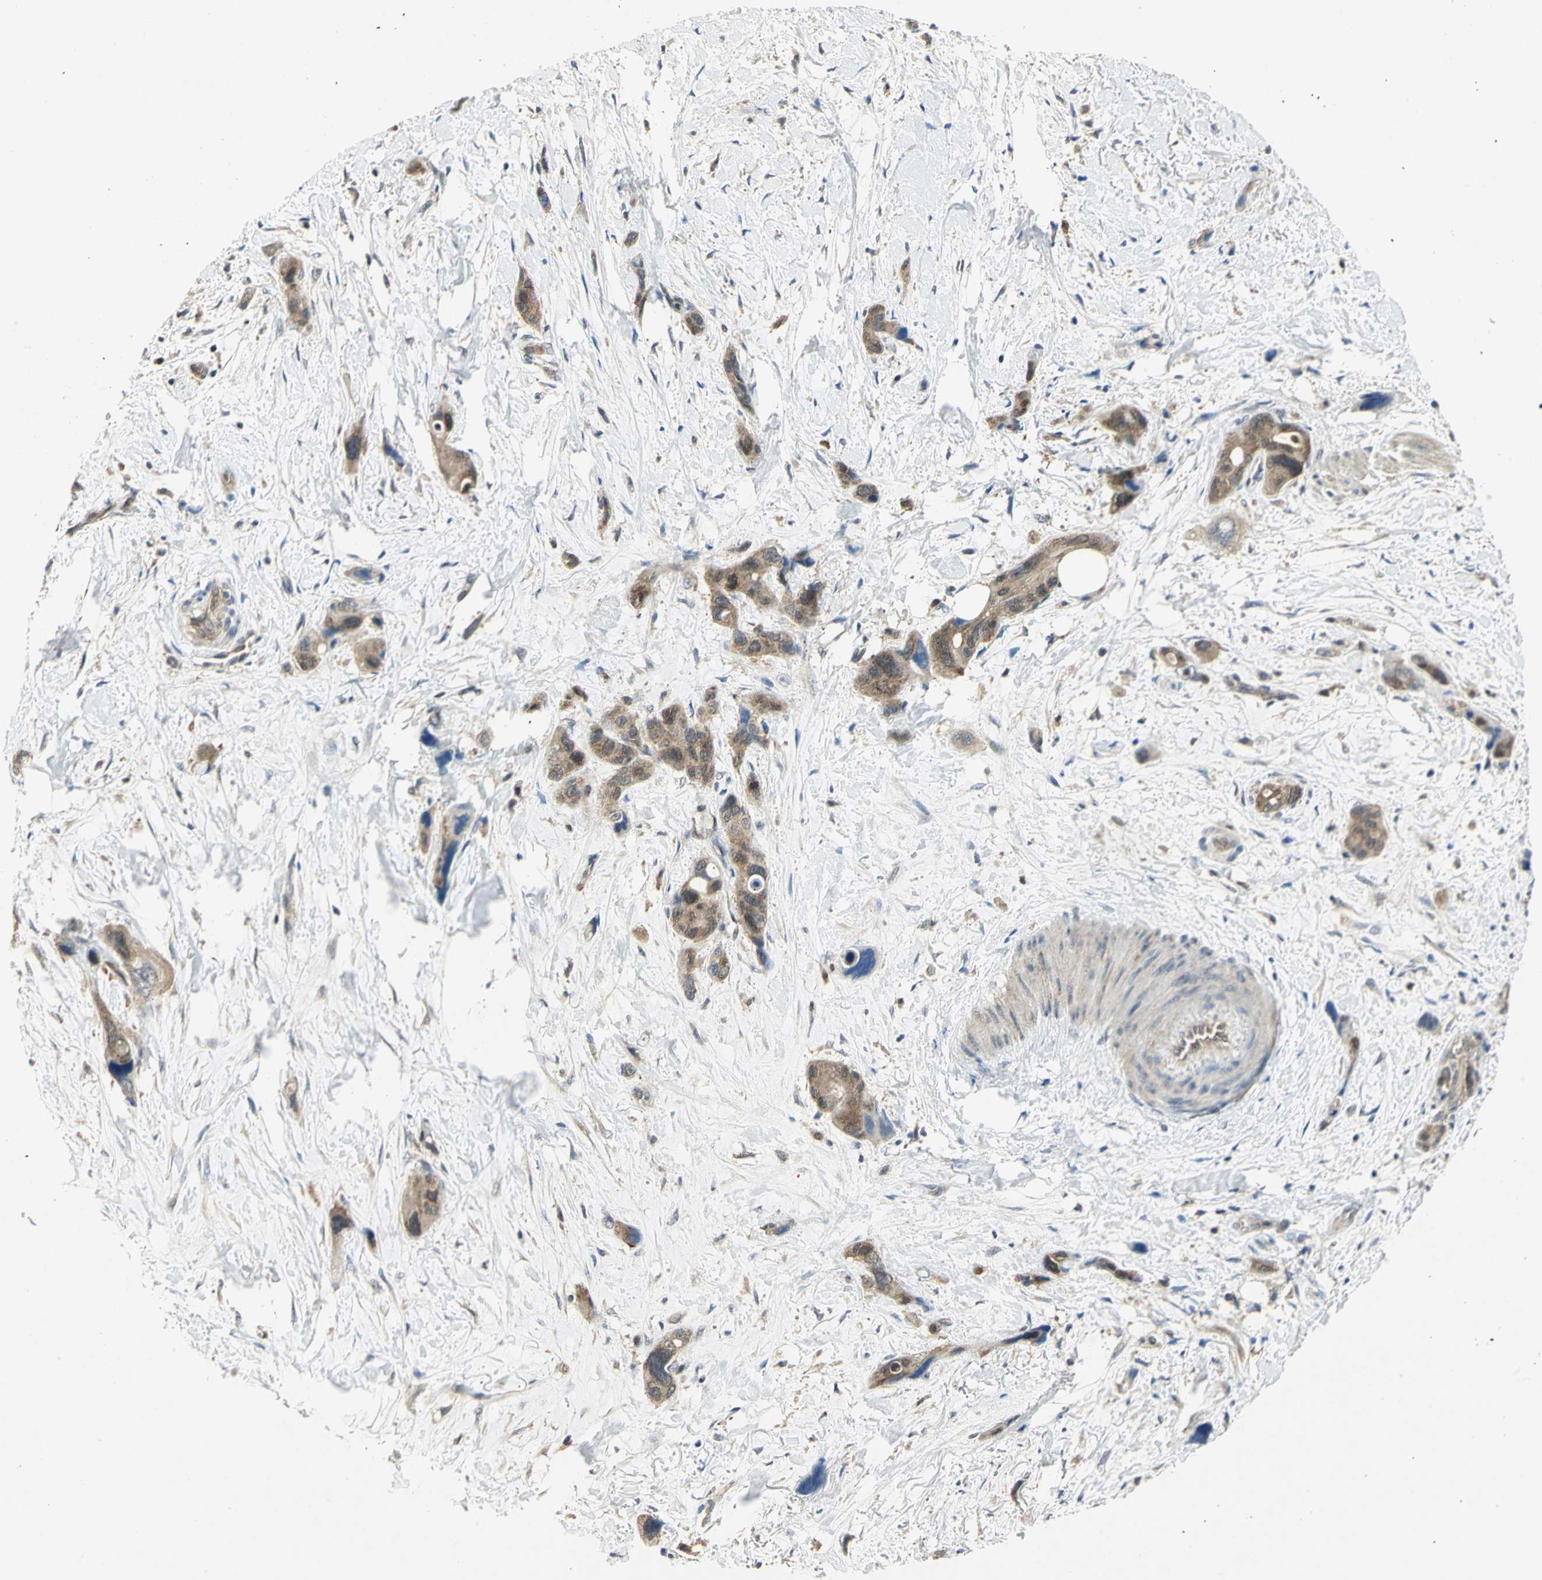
{"staining": {"intensity": "moderate", "quantity": ">75%", "location": "cytoplasmic/membranous"}, "tissue": "pancreatic cancer", "cell_type": "Tumor cells", "image_type": "cancer", "snomed": [{"axis": "morphology", "description": "Adenocarcinoma, NOS"}, {"axis": "topography", "description": "Pancreas"}], "caption": "Pancreatic cancer (adenocarcinoma) stained with immunohistochemistry reveals moderate cytoplasmic/membranous positivity in approximately >75% of tumor cells.", "gene": "PPIA", "patient": {"sex": "male", "age": 46}}